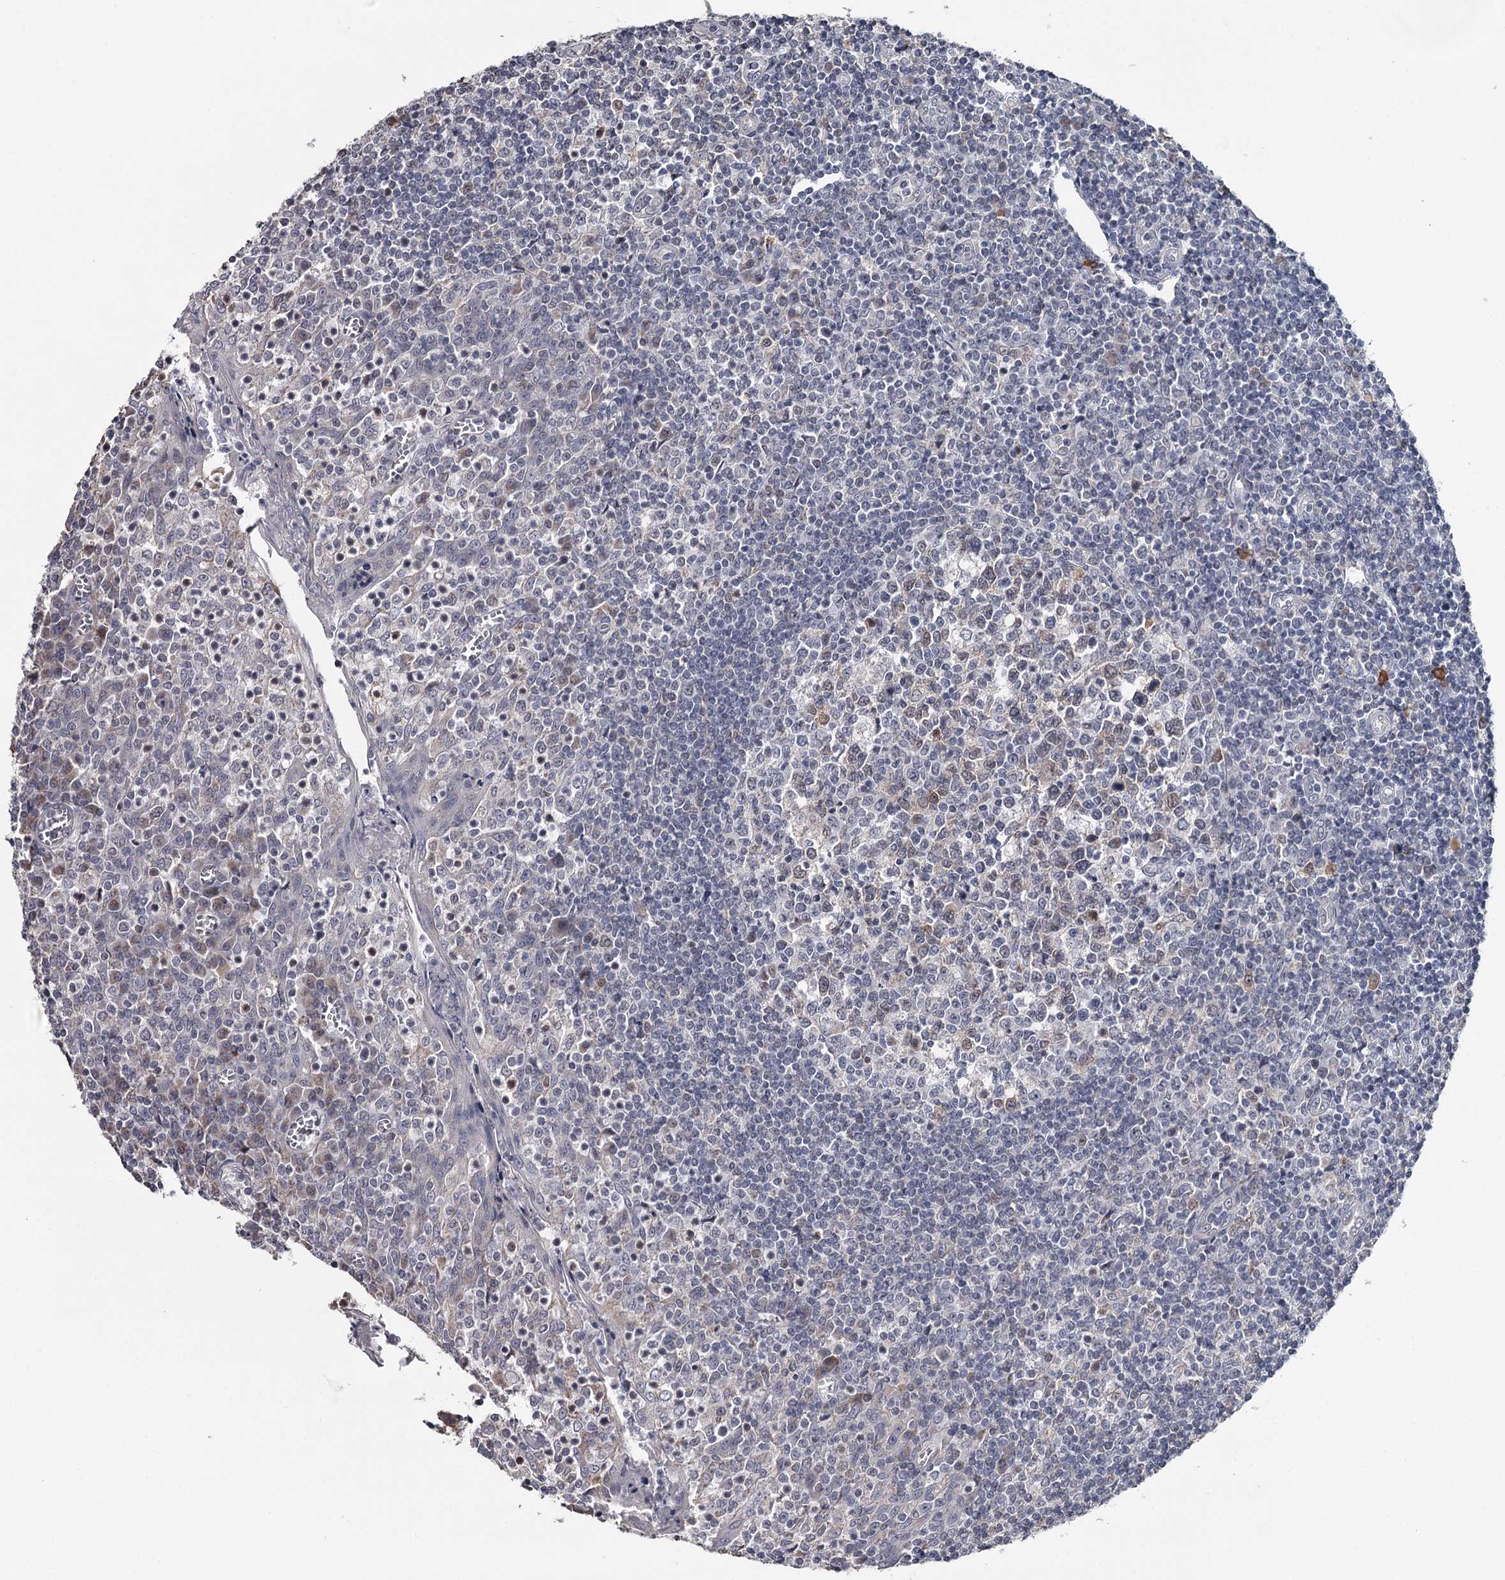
{"staining": {"intensity": "moderate", "quantity": "<25%", "location": "cytoplasmic/membranous,nuclear"}, "tissue": "tonsil", "cell_type": "Germinal center cells", "image_type": "normal", "snomed": [{"axis": "morphology", "description": "Normal tissue, NOS"}, {"axis": "topography", "description": "Tonsil"}], "caption": "Immunohistochemistry of normal human tonsil displays low levels of moderate cytoplasmic/membranous,nuclear expression in approximately <25% of germinal center cells. (Stains: DAB (3,3'-diaminobenzidine) in brown, nuclei in blue, Microscopy: brightfield microscopy at high magnification).", "gene": "GTSF1", "patient": {"sex": "female", "age": 19}}